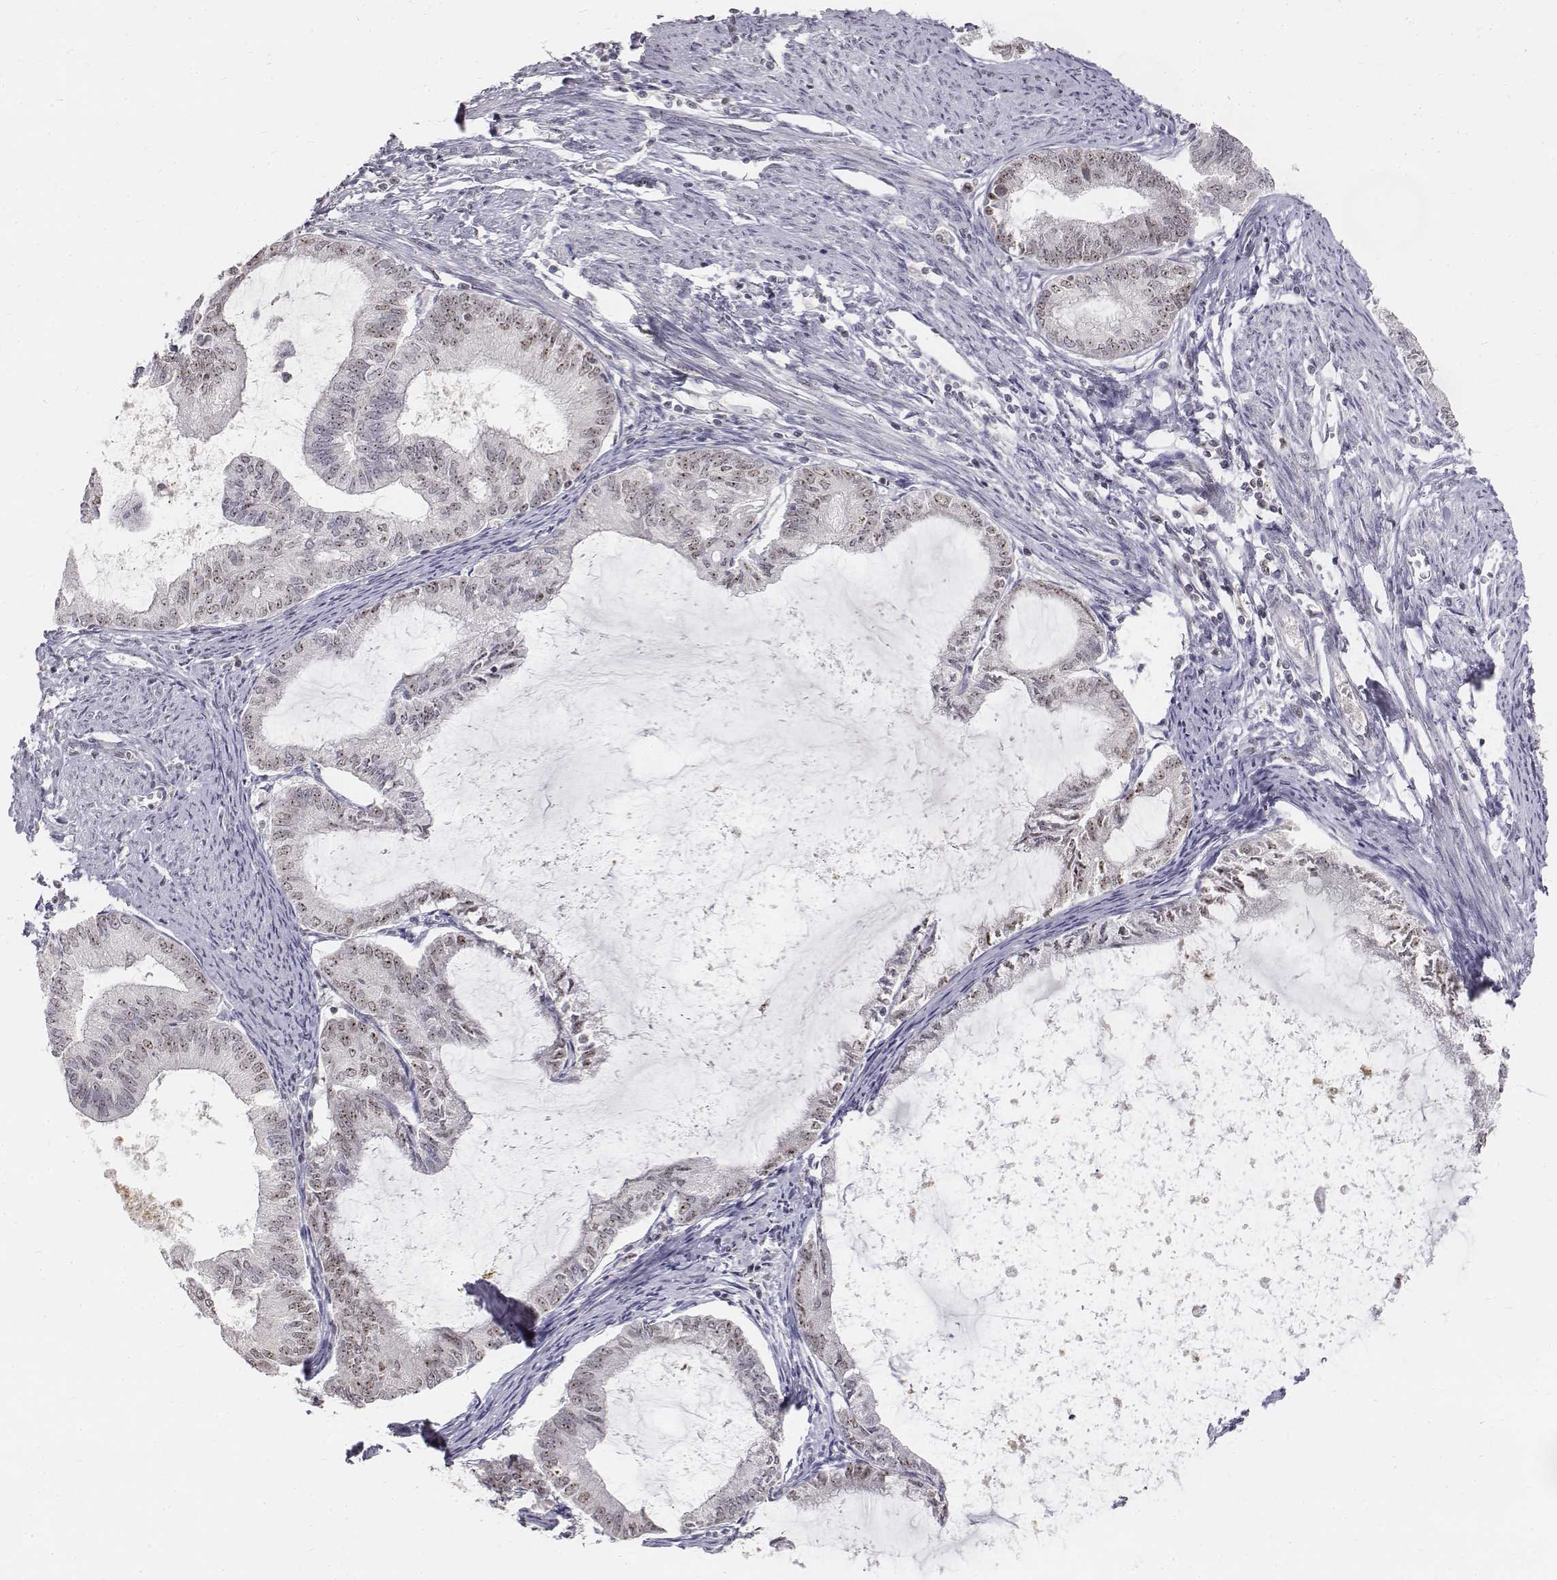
{"staining": {"intensity": "weak", "quantity": ">75%", "location": "nuclear"}, "tissue": "endometrial cancer", "cell_type": "Tumor cells", "image_type": "cancer", "snomed": [{"axis": "morphology", "description": "Adenocarcinoma, NOS"}, {"axis": "topography", "description": "Endometrium"}], "caption": "Weak nuclear expression is present in approximately >75% of tumor cells in adenocarcinoma (endometrial). The staining was performed using DAB to visualize the protein expression in brown, while the nuclei were stained in blue with hematoxylin (Magnification: 20x).", "gene": "PHF6", "patient": {"sex": "female", "age": 86}}